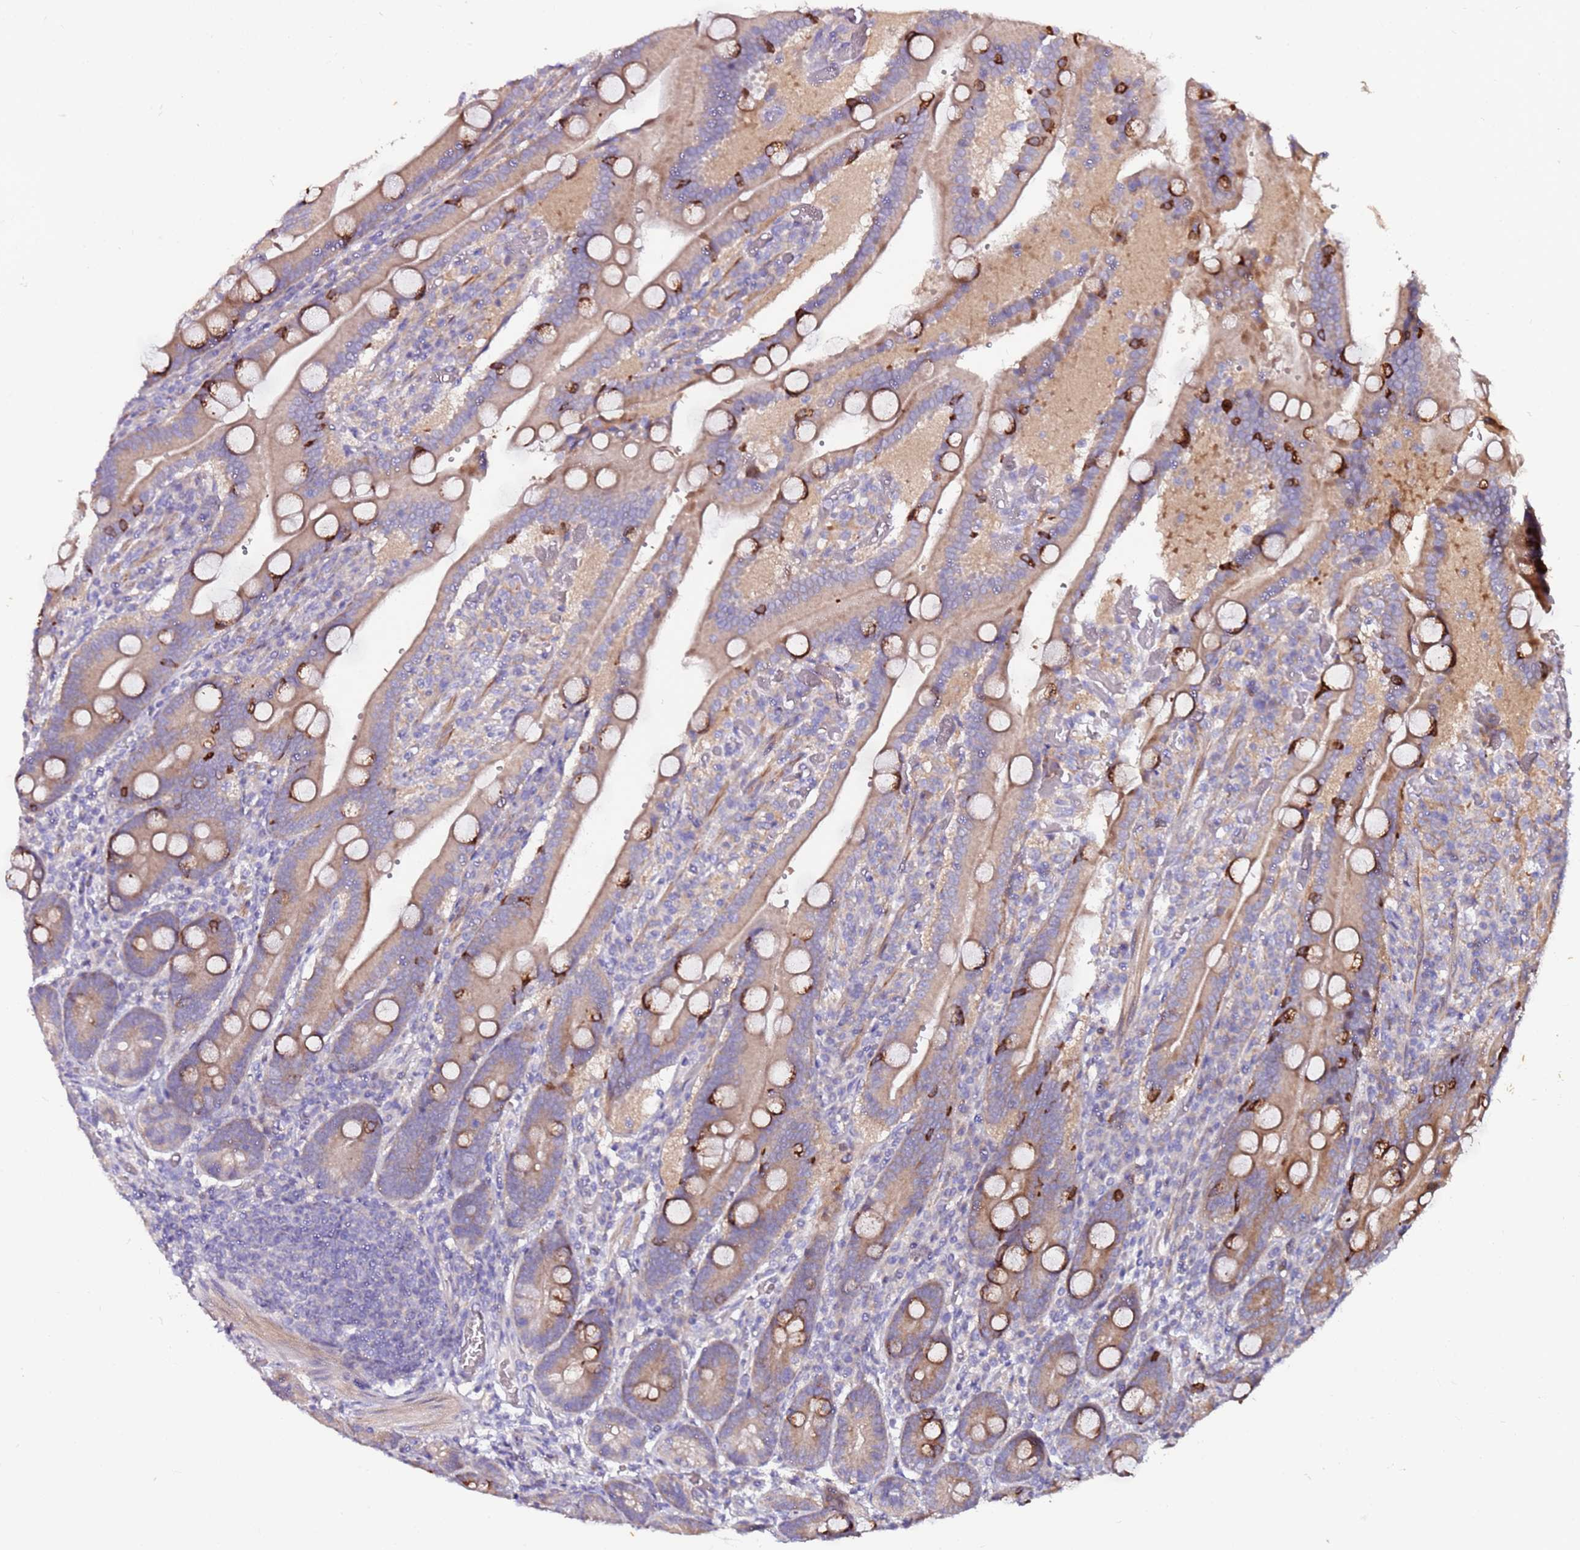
{"staining": {"intensity": "strong", "quantity": "<25%", "location": "cytoplasmic/membranous"}, "tissue": "duodenum", "cell_type": "Glandular cells", "image_type": "normal", "snomed": [{"axis": "morphology", "description": "Normal tissue, NOS"}, {"axis": "topography", "description": "Duodenum"}], "caption": "Brown immunohistochemical staining in unremarkable human duodenum displays strong cytoplasmic/membranous expression in approximately <25% of glandular cells.", "gene": "SRRM5", "patient": {"sex": "female", "age": 62}}